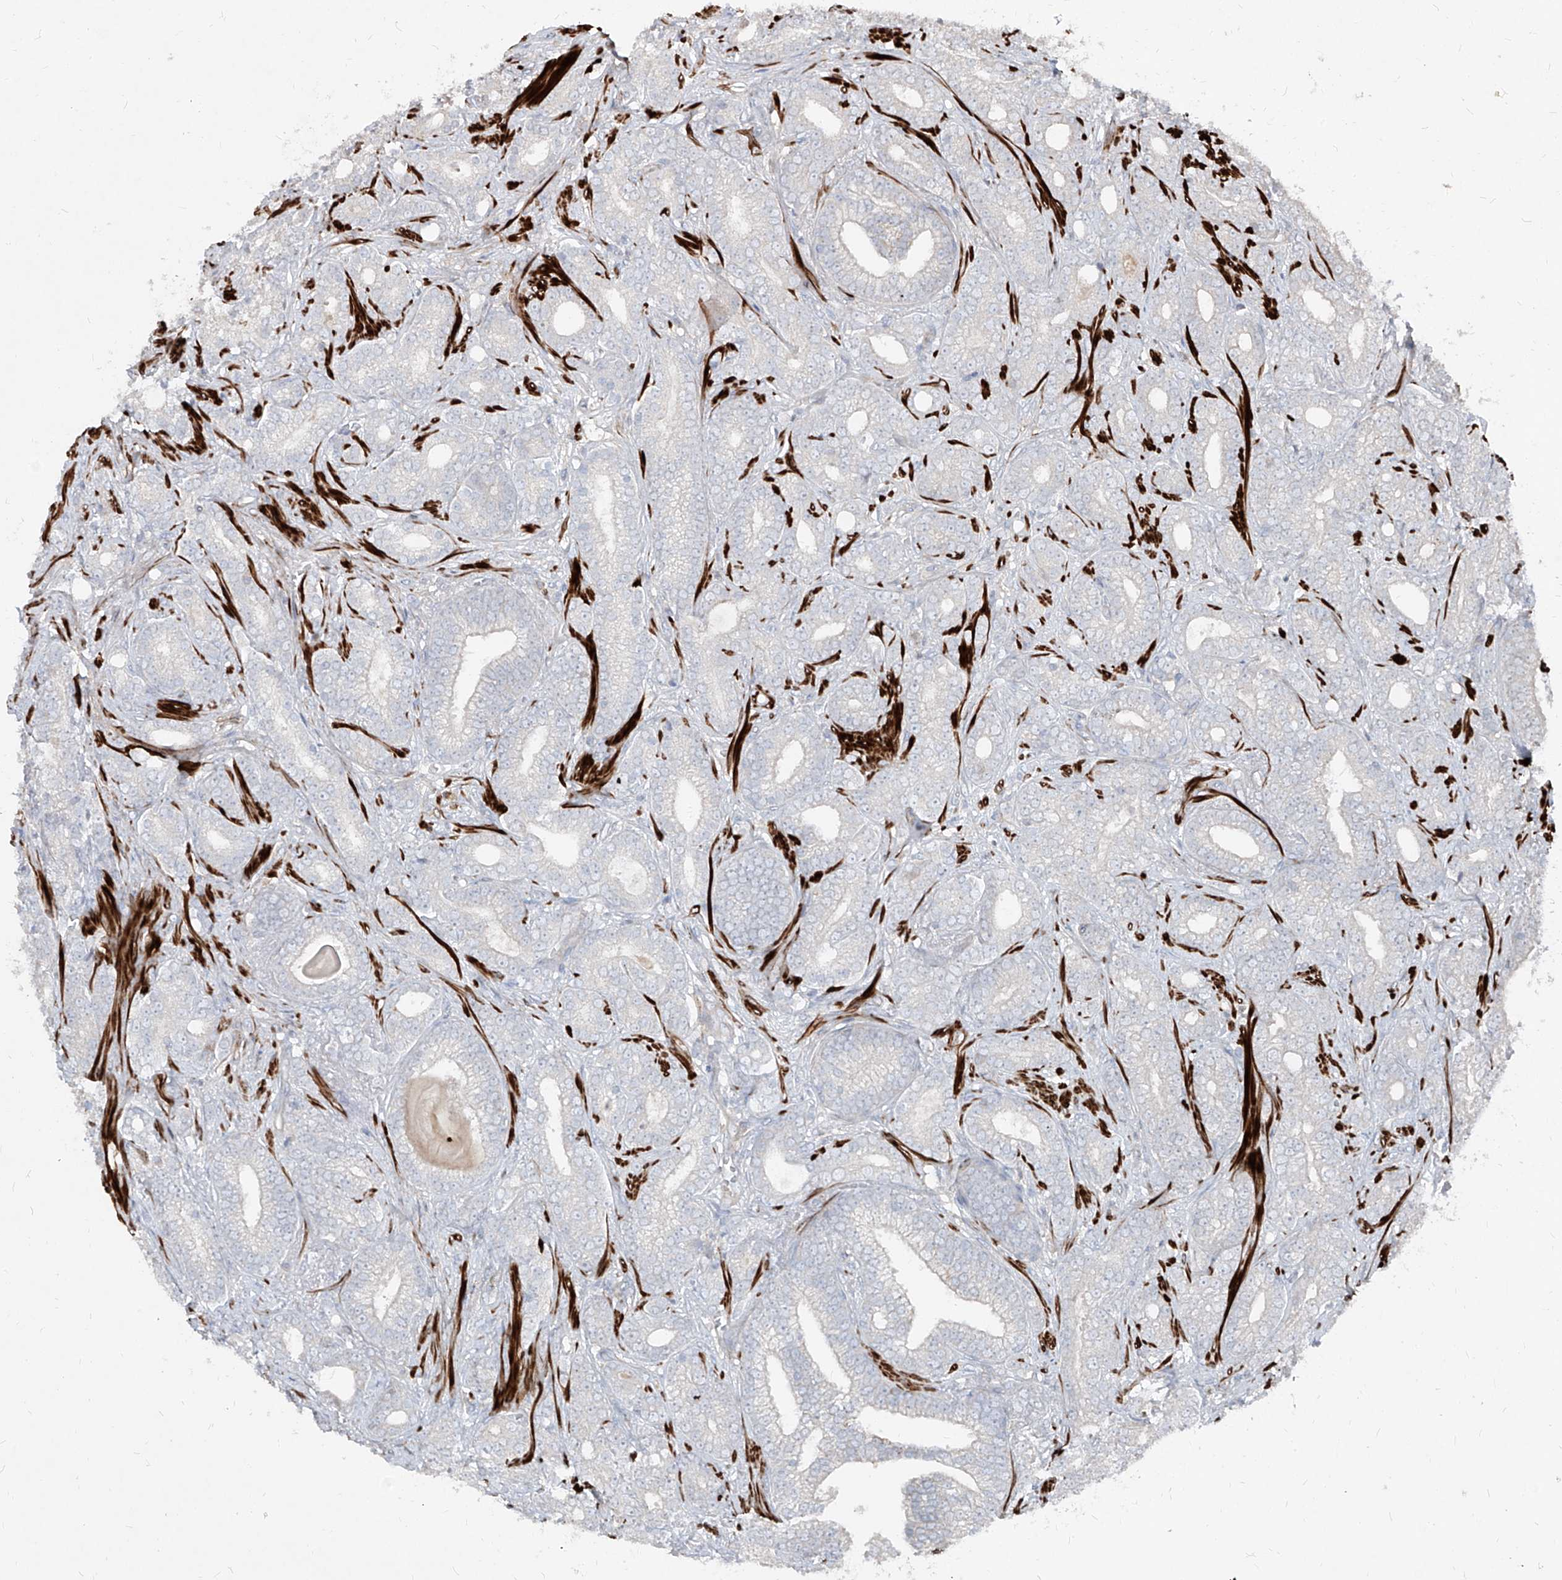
{"staining": {"intensity": "negative", "quantity": "none", "location": "none"}, "tissue": "prostate cancer", "cell_type": "Tumor cells", "image_type": "cancer", "snomed": [{"axis": "morphology", "description": "Adenocarcinoma, High grade"}, {"axis": "topography", "description": "Prostate and seminal vesicle, NOS"}], "caption": "High magnification brightfield microscopy of high-grade adenocarcinoma (prostate) stained with DAB (3,3'-diaminobenzidine) (brown) and counterstained with hematoxylin (blue): tumor cells show no significant positivity.", "gene": "UFD1", "patient": {"sex": "male", "age": 67}}